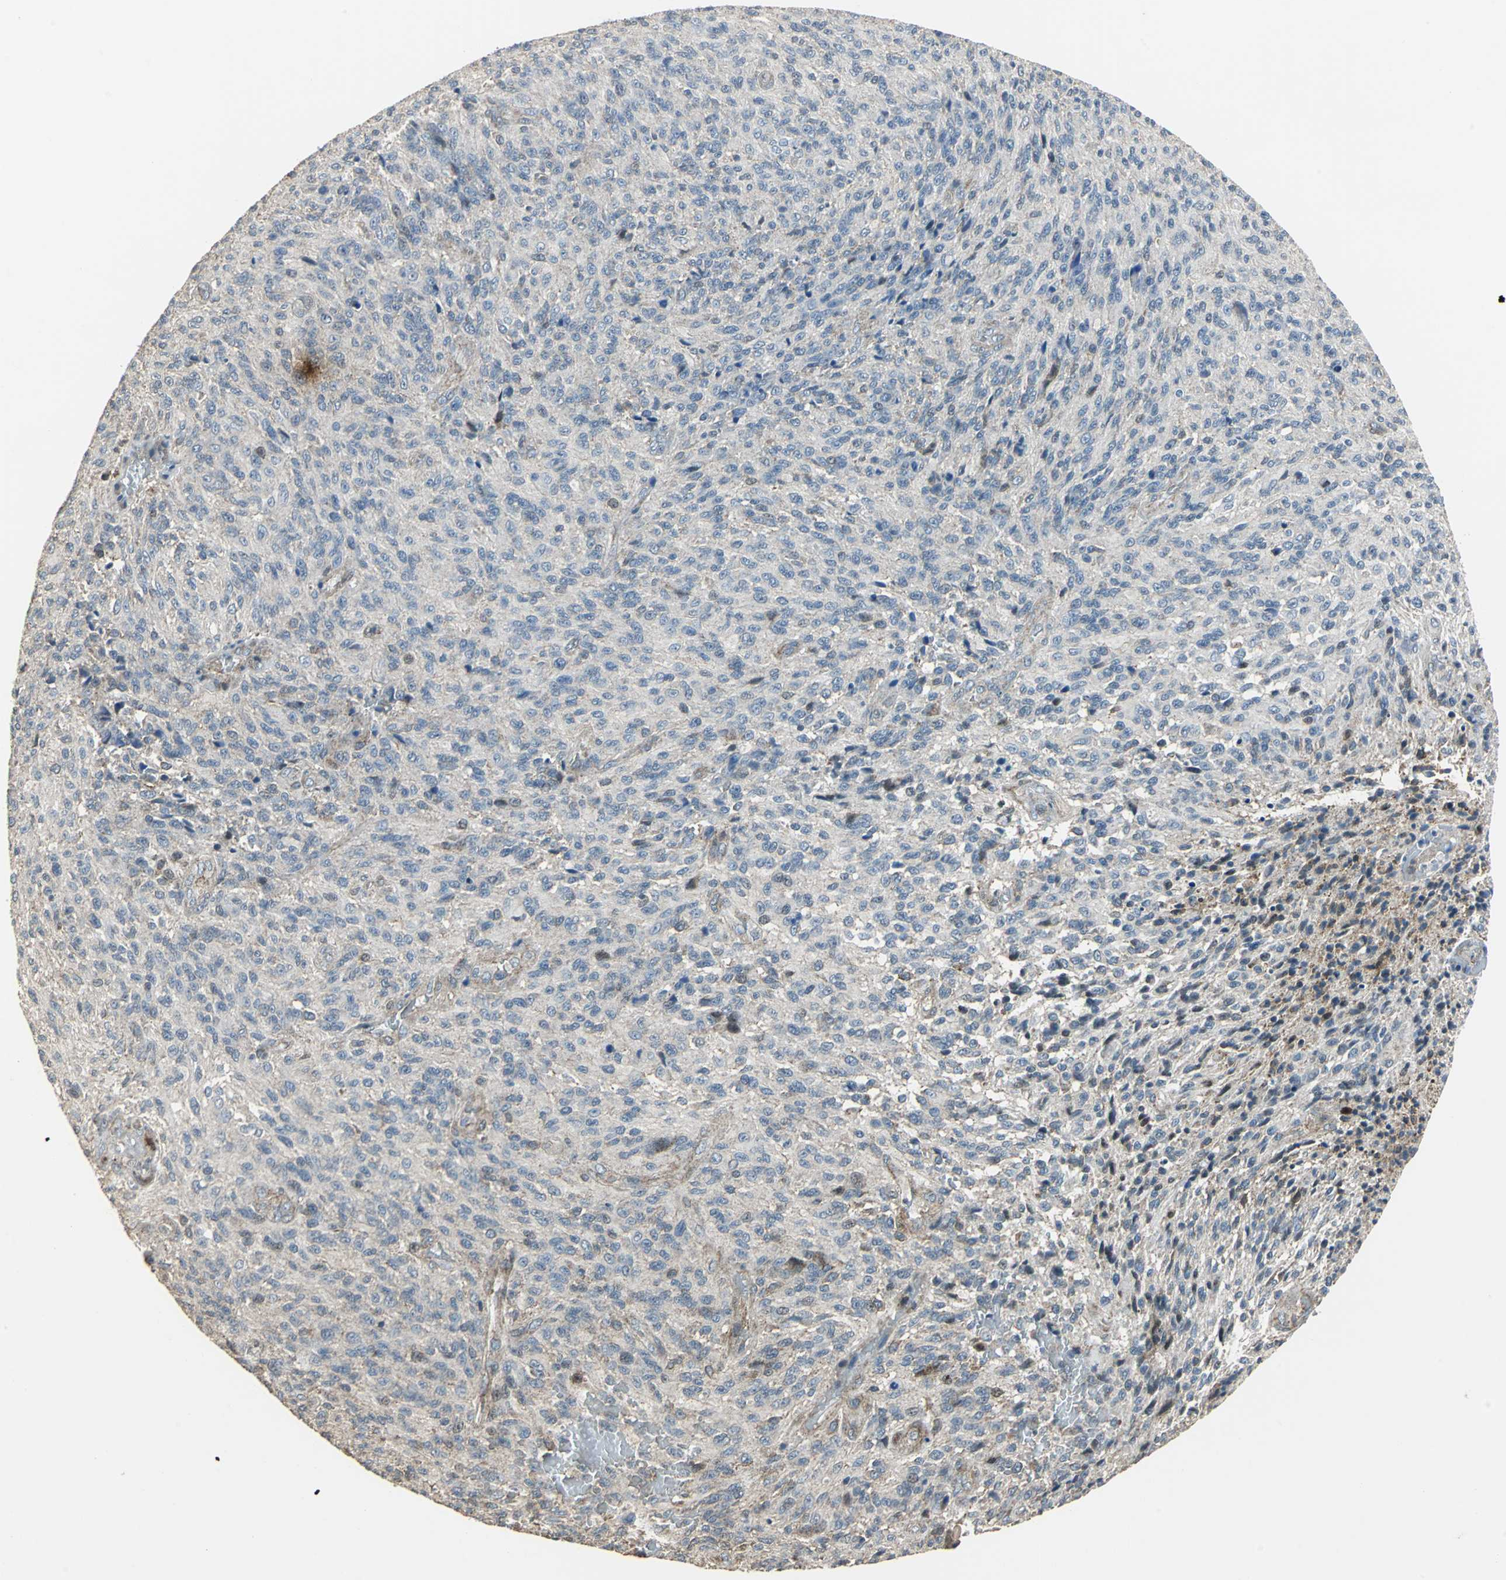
{"staining": {"intensity": "weak", "quantity": "25%-75%", "location": "cytoplasmic/membranous"}, "tissue": "glioma", "cell_type": "Tumor cells", "image_type": "cancer", "snomed": [{"axis": "morphology", "description": "Normal tissue, NOS"}, {"axis": "morphology", "description": "Glioma, malignant, High grade"}, {"axis": "topography", "description": "Cerebral cortex"}], "caption": "A micrograph of human malignant high-grade glioma stained for a protein exhibits weak cytoplasmic/membranous brown staining in tumor cells.", "gene": "DNAJB4", "patient": {"sex": "male", "age": 56}}